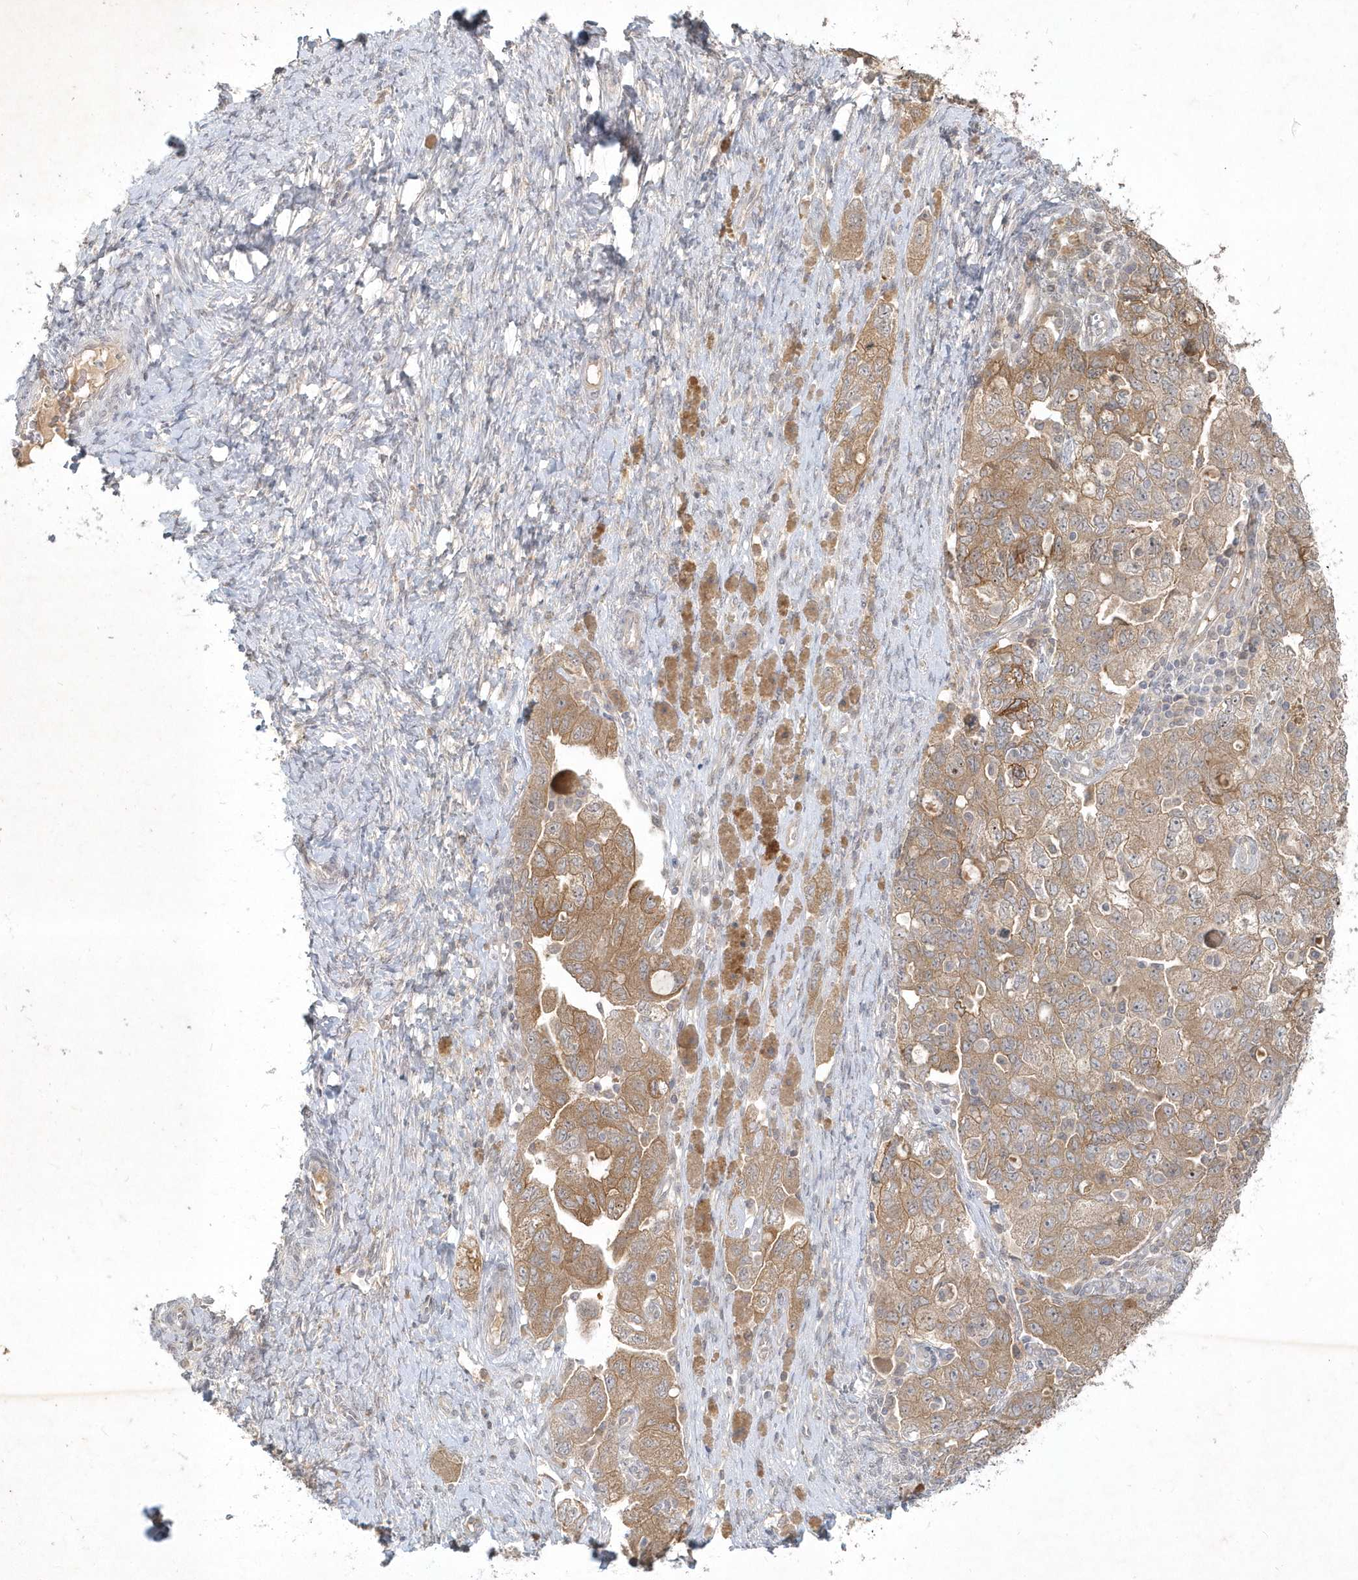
{"staining": {"intensity": "moderate", "quantity": ">75%", "location": "cytoplasmic/membranous"}, "tissue": "ovarian cancer", "cell_type": "Tumor cells", "image_type": "cancer", "snomed": [{"axis": "morphology", "description": "Carcinoma, NOS"}, {"axis": "morphology", "description": "Cystadenocarcinoma, serous, NOS"}, {"axis": "topography", "description": "Ovary"}], "caption": "The immunohistochemical stain highlights moderate cytoplasmic/membranous positivity in tumor cells of ovarian cancer tissue.", "gene": "BOD1", "patient": {"sex": "female", "age": 69}}